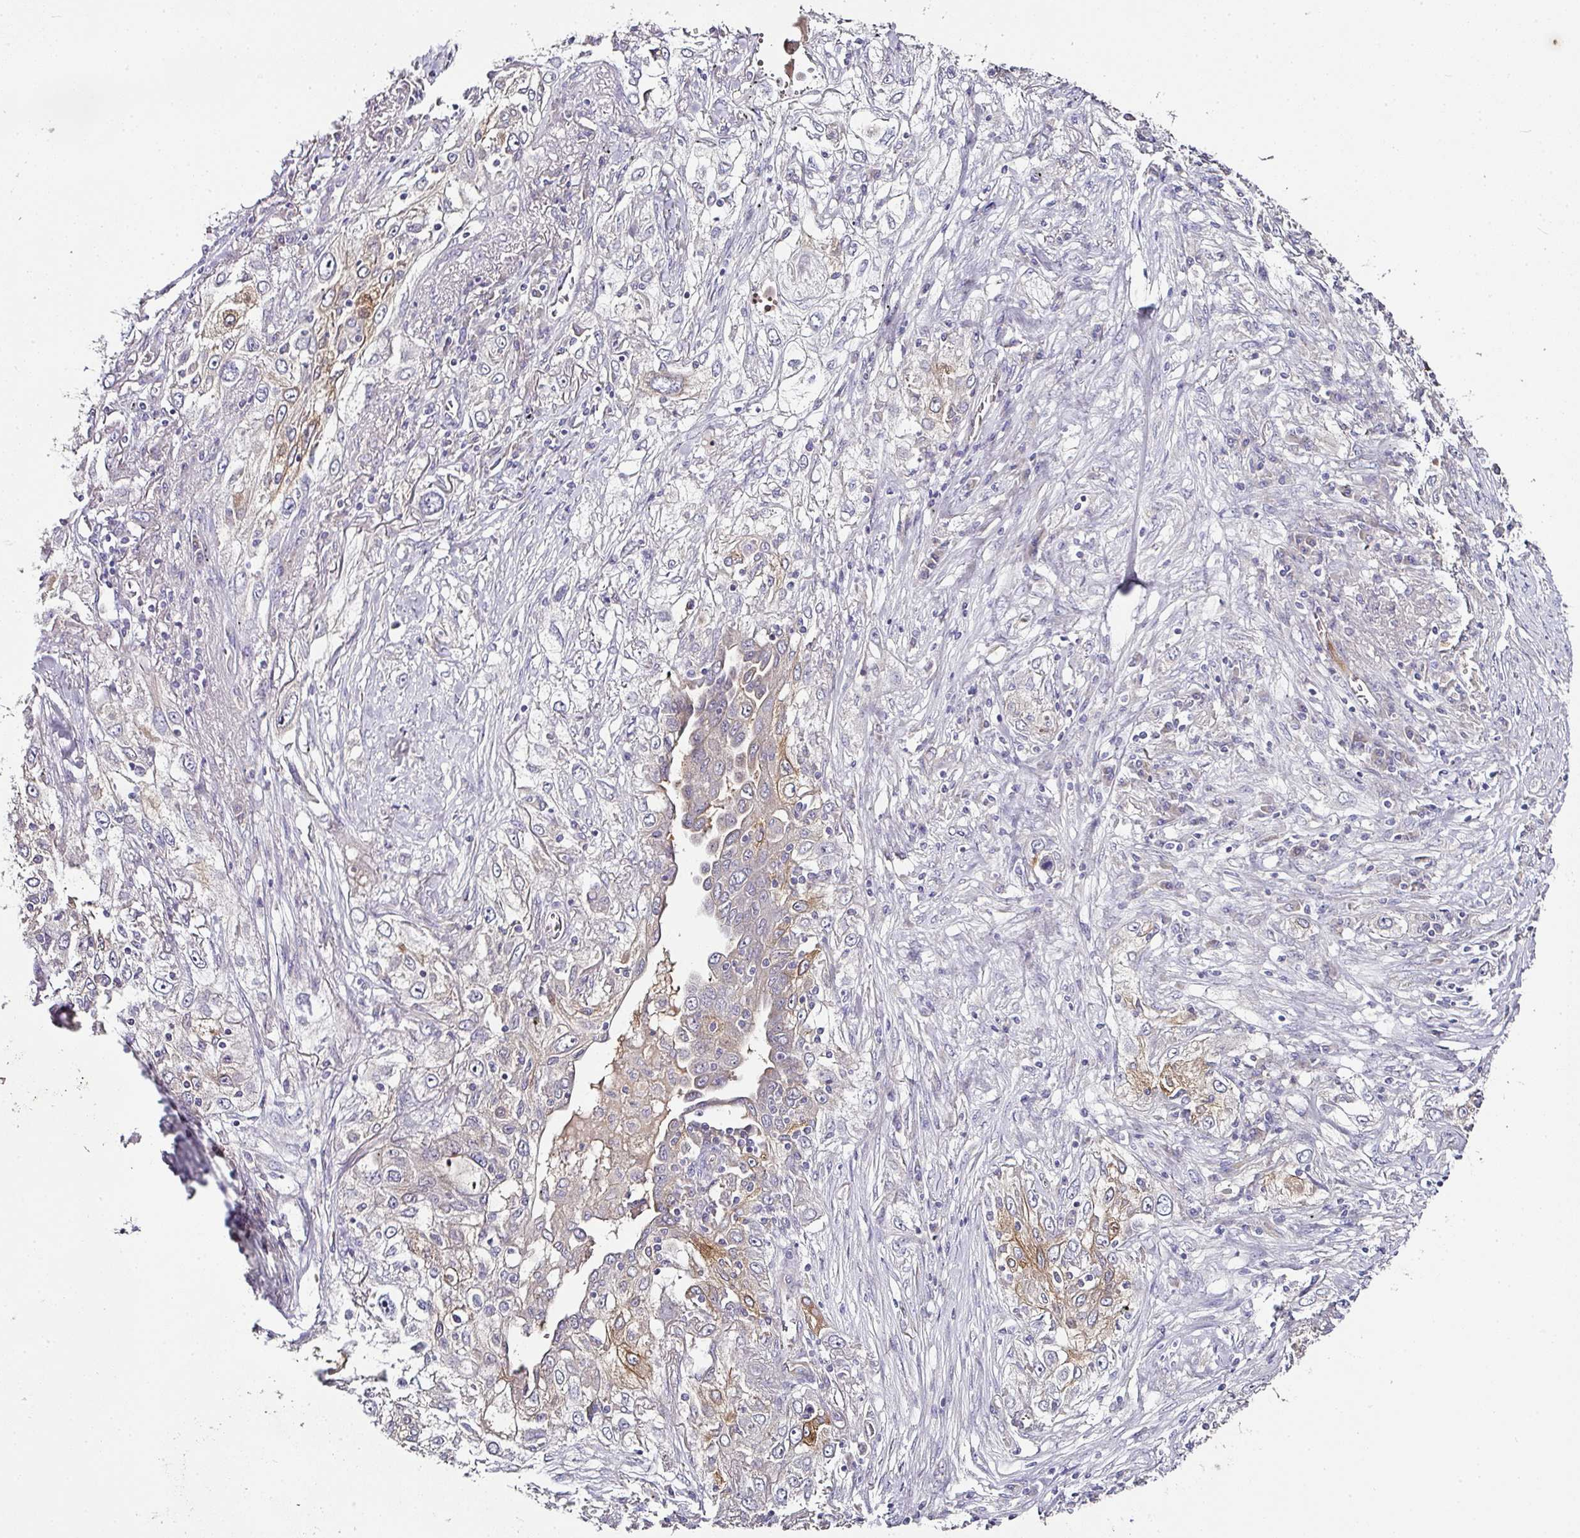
{"staining": {"intensity": "moderate", "quantity": "25%-75%", "location": "cytoplasmic/membranous"}, "tissue": "lung cancer", "cell_type": "Tumor cells", "image_type": "cancer", "snomed": [{"axis": "morphology", "description": "Squamous cell carcinoma, NOS"}, {"axis": "topography", "description": "Lung"}], "caption": "DAB (3,3'-diaminobenzidine) immunohistochemical staining of human lung squamous cell carcinoma exhibits moderate cytoplasmic/membranous protein staining in approximately 25%-75% of tumor cells. (DAB (3,3'-diaminobenzidine) IHC, brown staining for protein, blue staining for nuclei).", "gene": "SKIC2", "patient": {"sex": "female", "age": 69}}